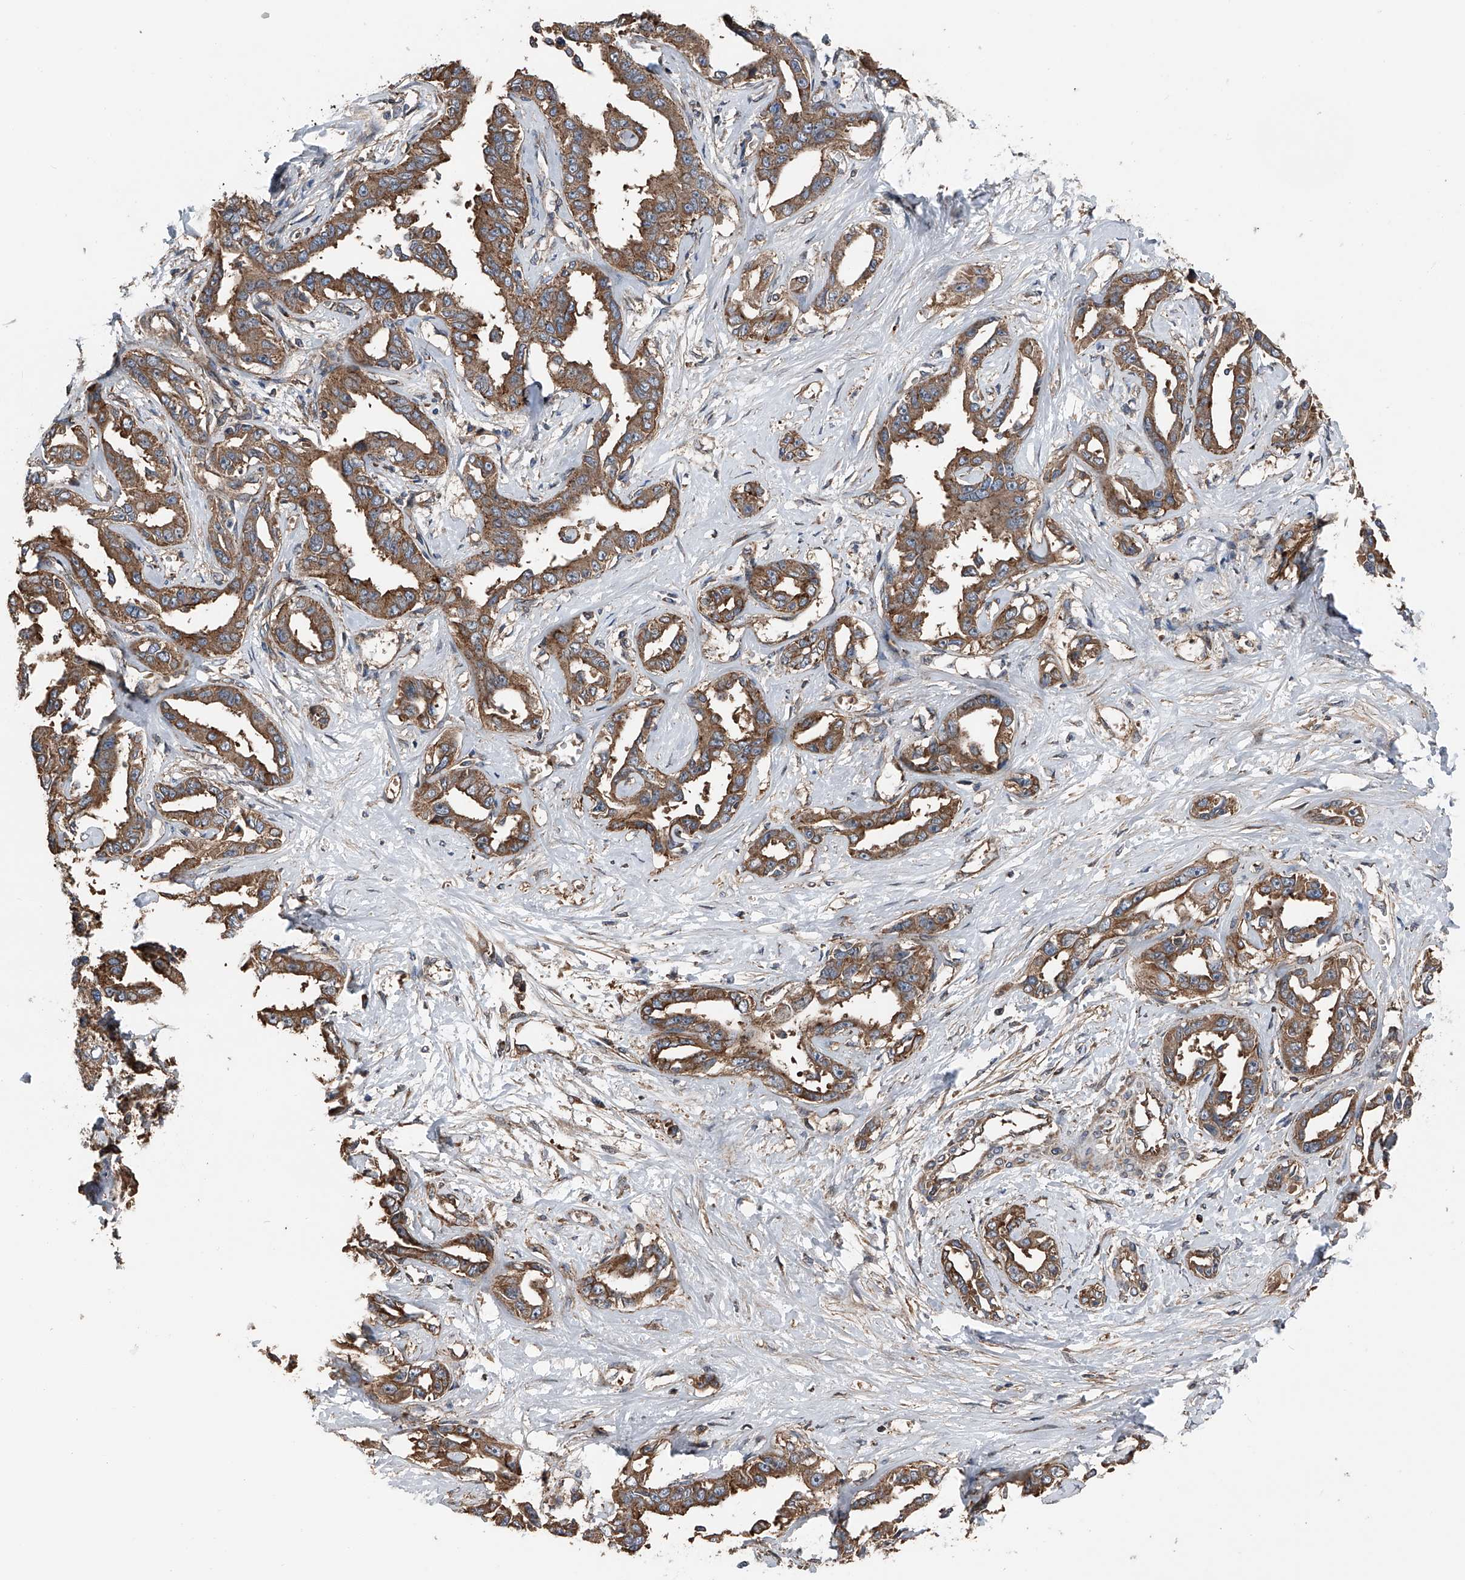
{"staining": {"intensity": "moderate", "quantity": ">75%", "location": "cytoplasmic/membranous"}, "tissue": "liver cancer", "cell_type": "Tumor cells", "image_type": "cancer", "snomed": [{"axis": "morphology", "description": "Cholangiocarcinoma"}, {"axis": "topography", "description": "Liver"}], "caption": "Brown immunohistochemical staining in liver cholangiocarcinoma exhibits moderate cytoplasmic/membranous positivity in approximately >75% of tumor cells.", "gene": "KCNJ2", "patient": {"sex": "male", "age": 59}}